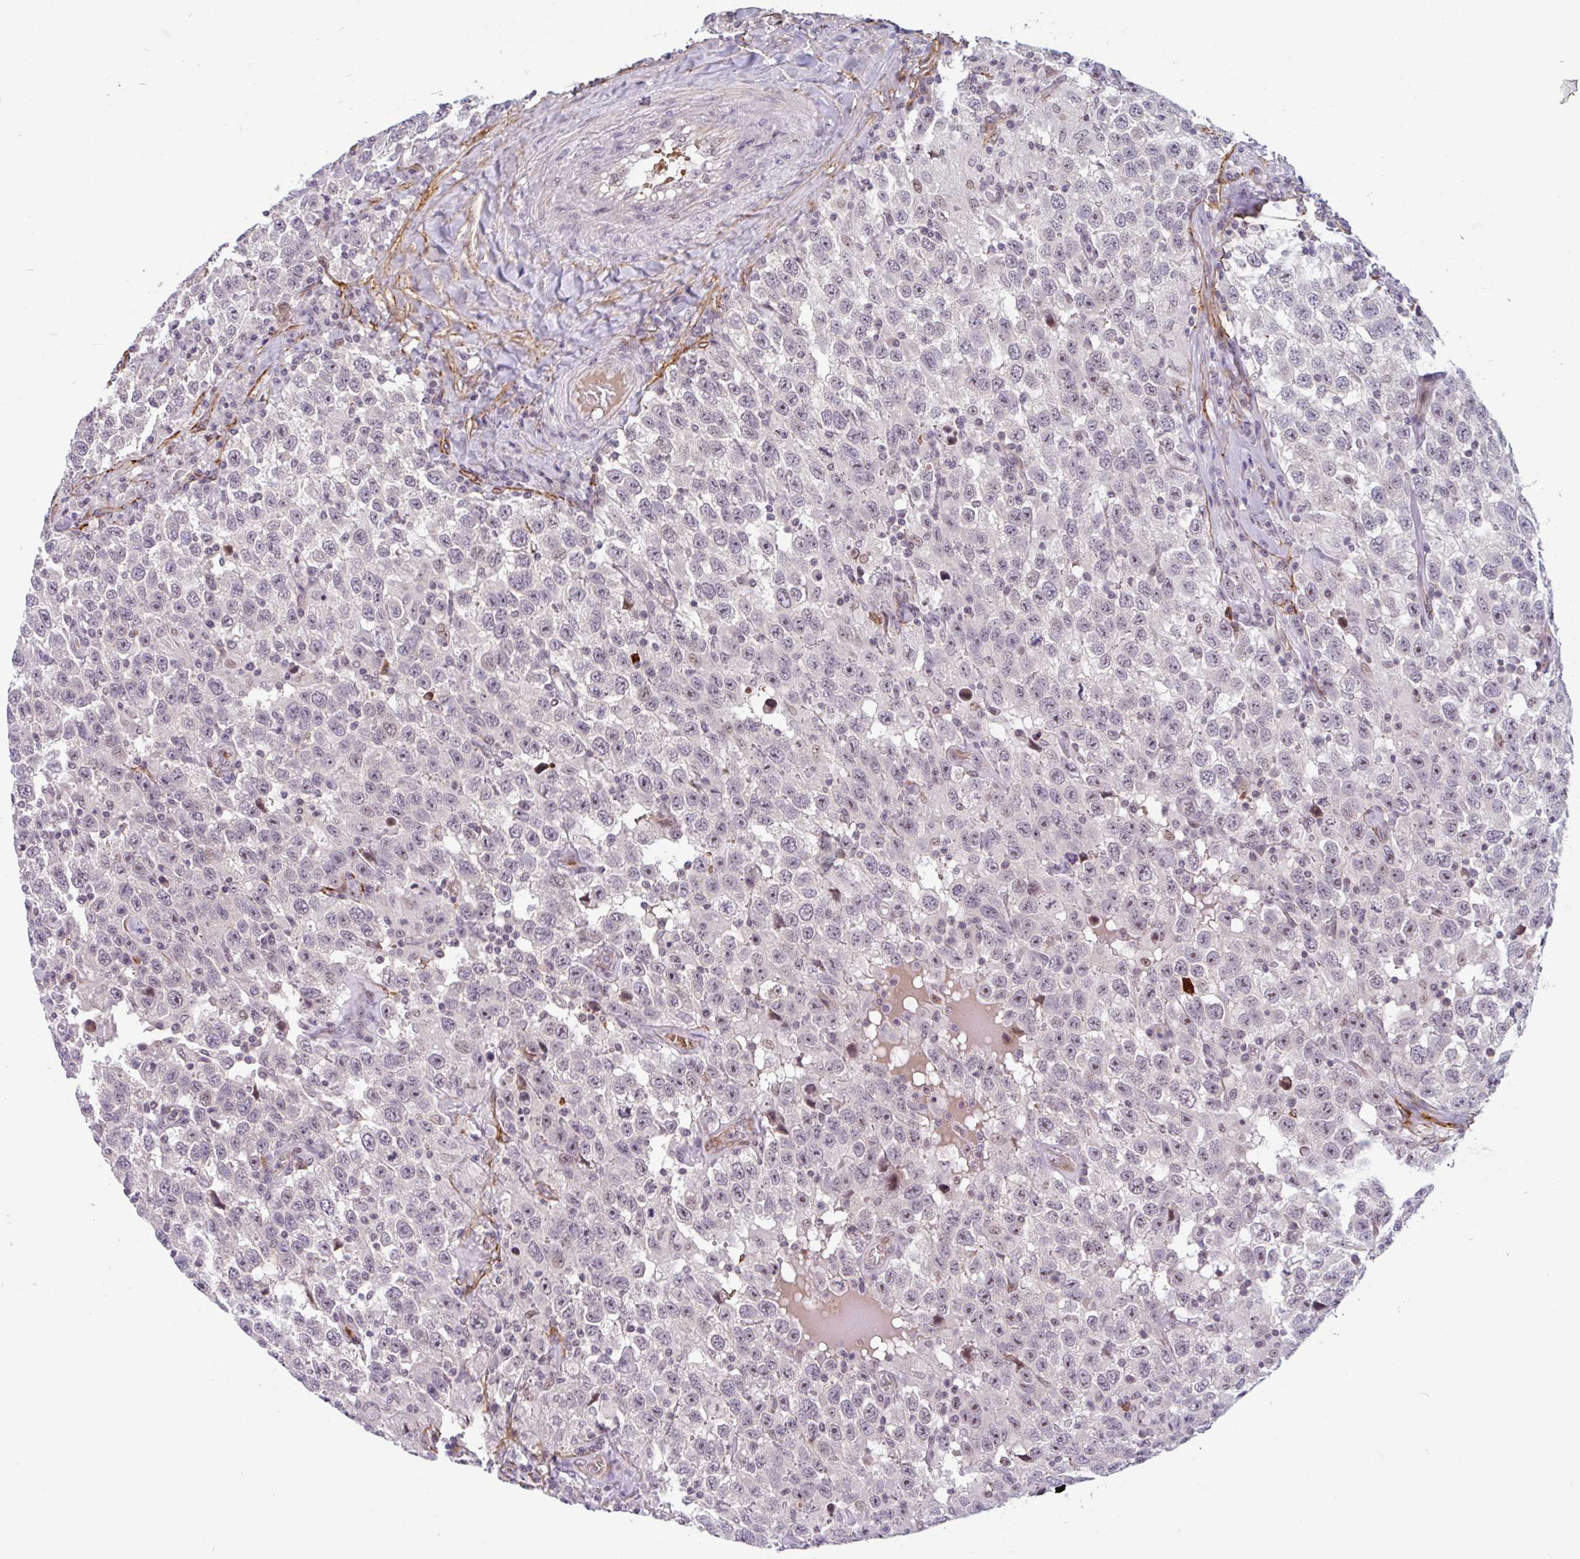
{"staining": {"intensity": "moderate", "quantity": "<25%", "location": "nuclear"}, "tissue": "testis cancer", "cell_type": "Tumor cells", "image_type": "cancer", "snomed": [{"axis": "morphology", "description": "Seminoma, NOS"}, {"axis": "topography", "description": "Testis"}], "caption": "Testis cancer stained with a protein marker reveals moderate staining in tumor cells.", "gene": "TMEM119", "patient": {"sex": "male", "age": 41}}